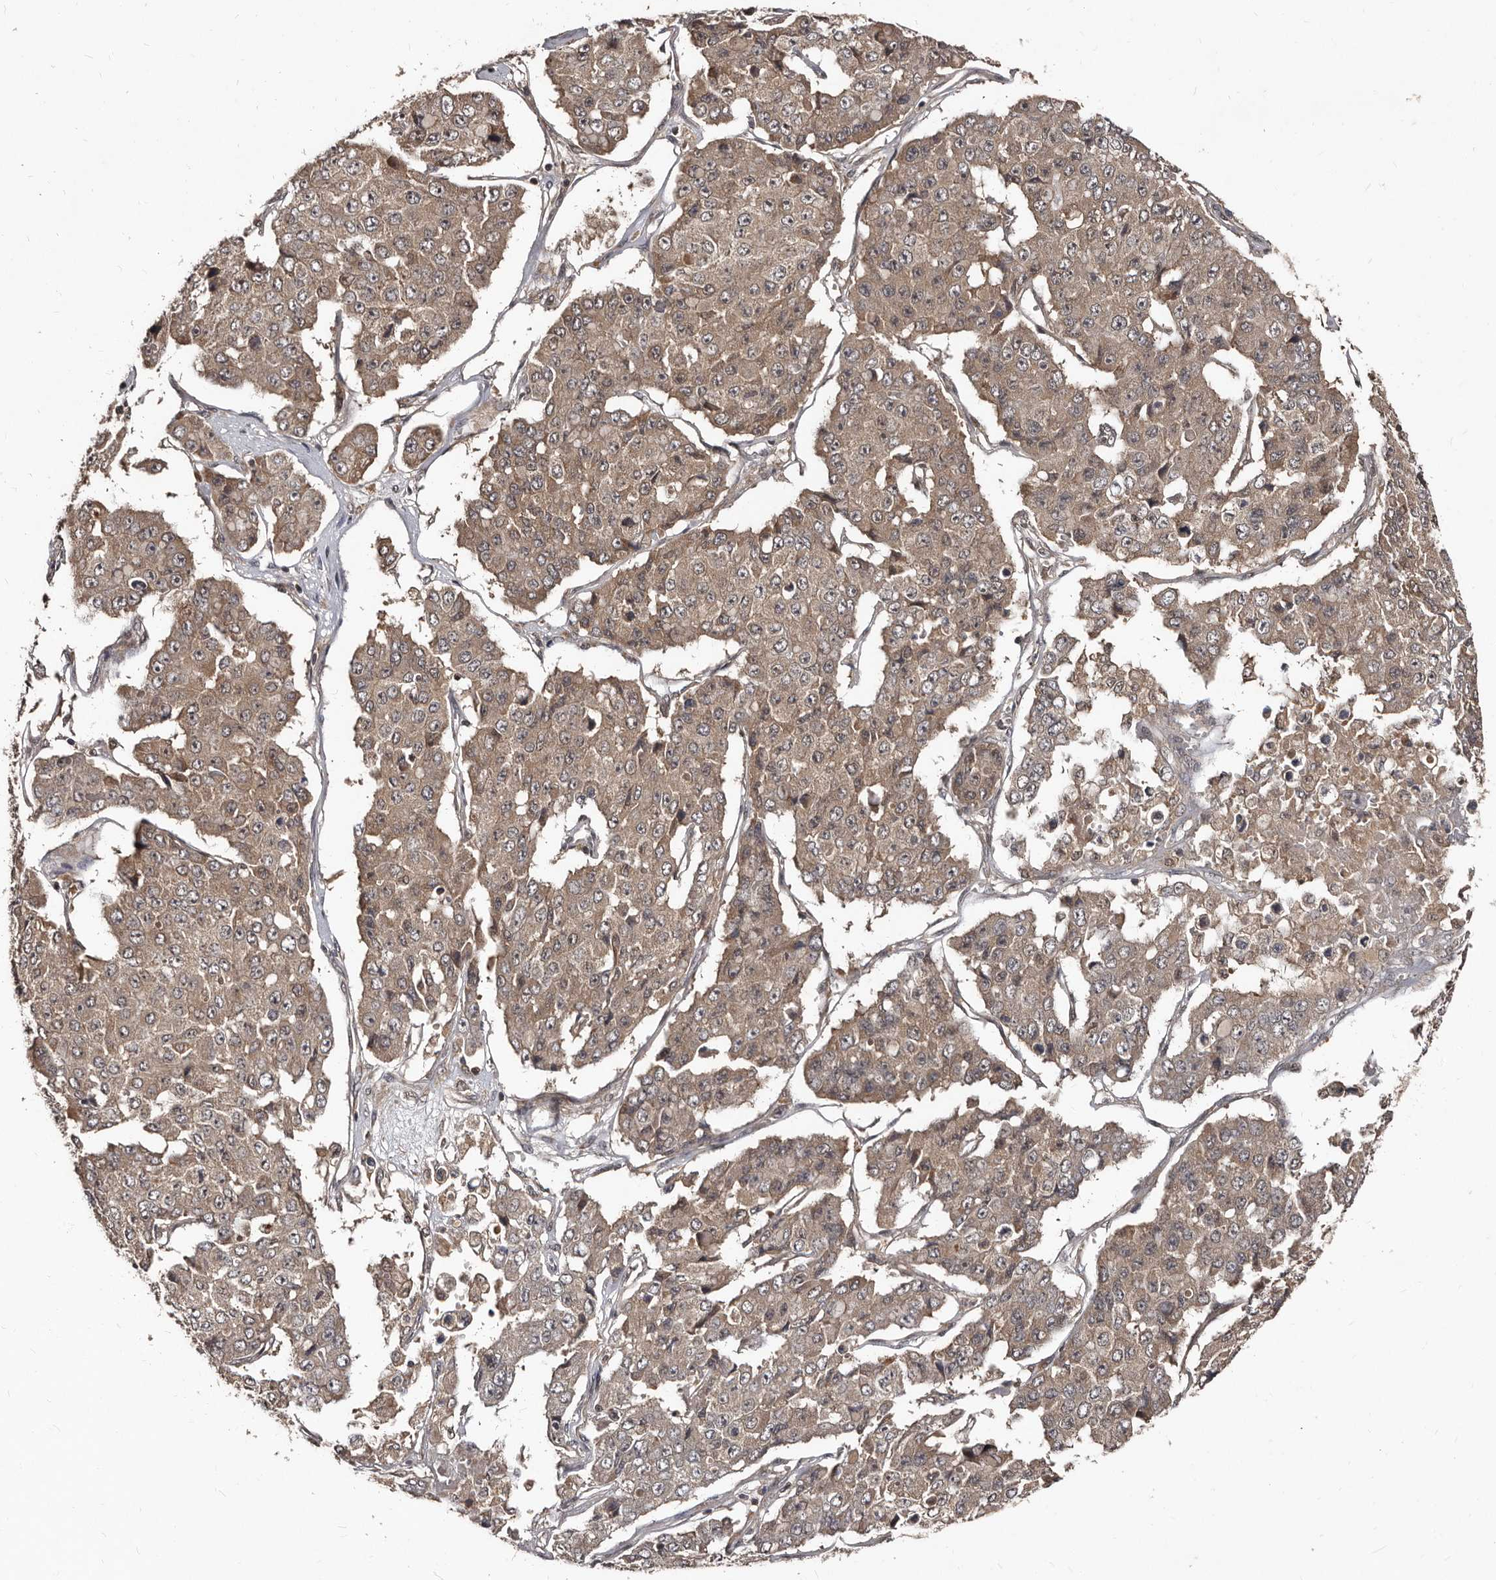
{"staining": {"intensity": "weak", "quantity": ">75%", "location": "cytoplasmic/membranous"}, "tissue": "pancreatic cancer", "cell_type": "Tumor cells", "image_type": "cancer", "snomed": [{"axis": "morphology", "description": "Adenocarcinoma, NOS"}, {"axis": "topography", "description": "Pancreas"}], "caption": "A low amount of weak cytoplasmic/membranous positivity is present in approximately >75% of tumor cells in pancreatic cancer (adenocarcinoma) tissue.", "gene": "PMVK", "patient": {"sex": "male", "age": 50}}